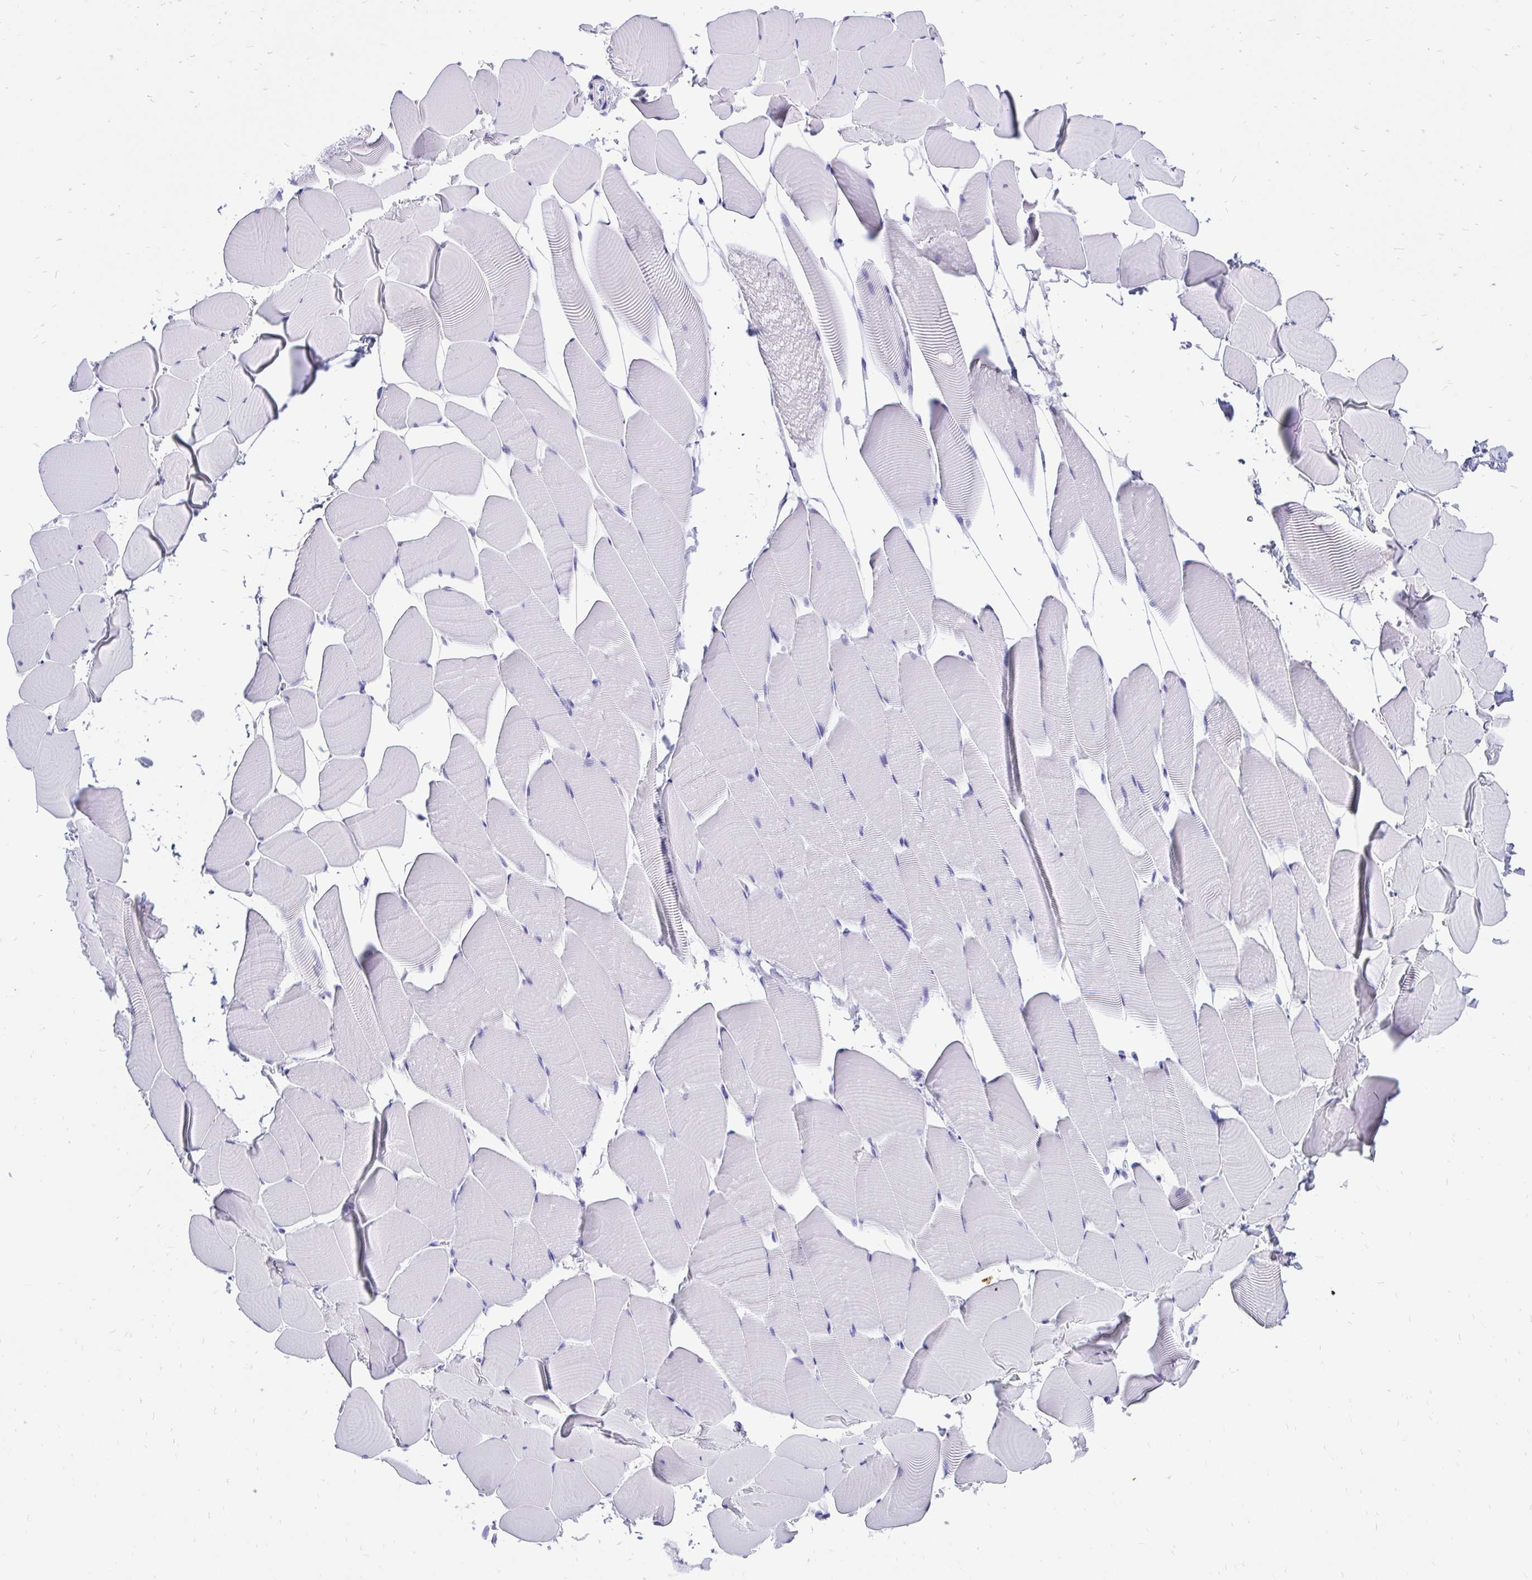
{"staining": {"intensity": "negative", "quantity": "none", "location": "none"}, "tissue": "skeletal muscle", "cell_type": "Myocytes", "image_type": "normal", "snomed": [{"axis": "morphology", "description": "Normal tissue, NOS"}, {"axis": "topography", "description": "Skeletal muscle"}], "caption": "A high-resolution micrograph shows IHC staining of benign skeletal muscle, which demonstrates no significant staining in myocytes. The staining is performed using DAB (3,3'-diaminobenzidine) brown chromogen with nuclei counter-stained in using hematoxylin.", "gene": "KRT13", "patient": {"sex": "male", "age": 25}}